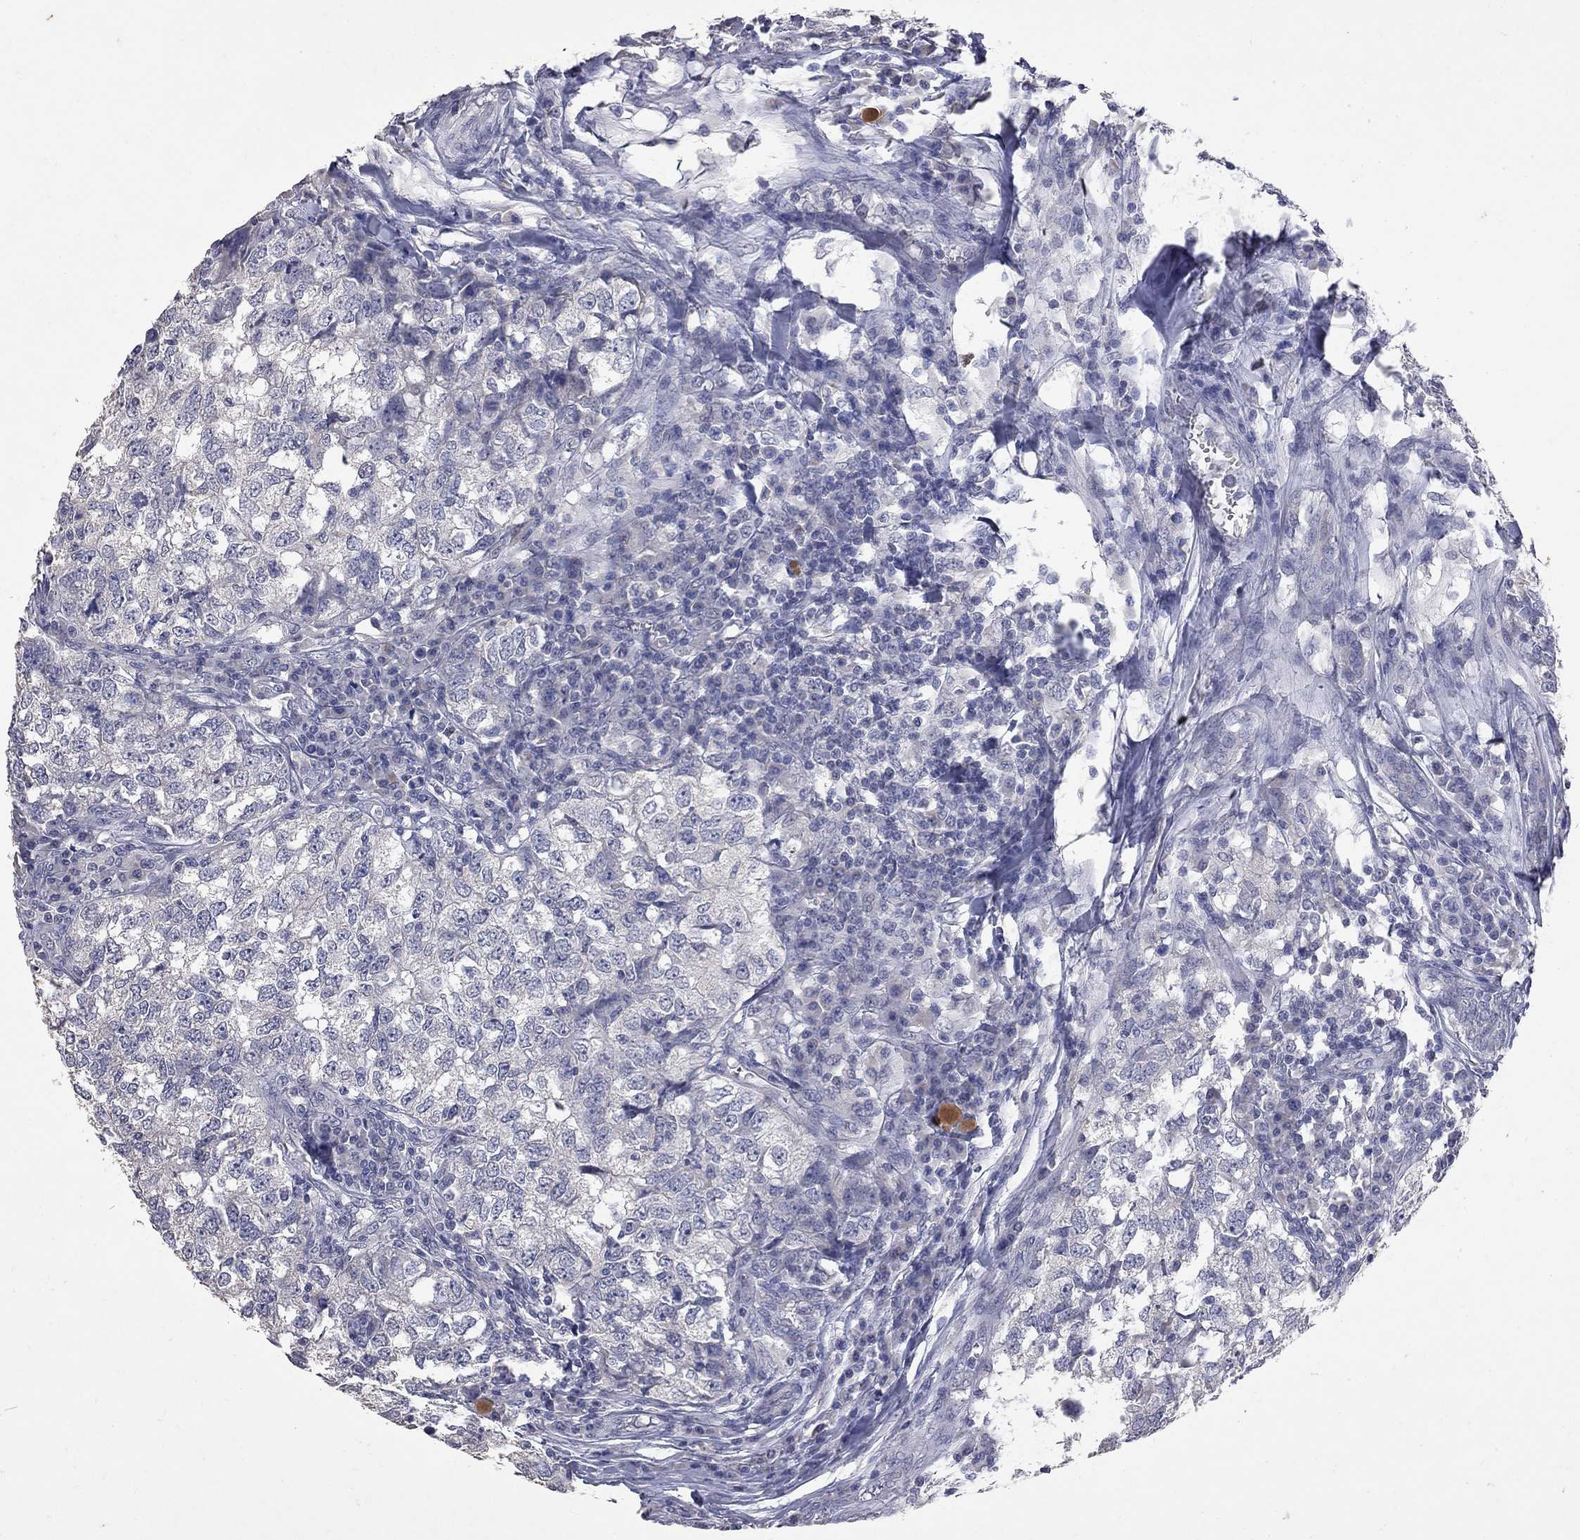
{"staining": {"intensity": "negative", "quantity": "none", "location": "none"}, "tissue": "breast cancer", "cell_type": "Tumor cells", "image_type": "cancer", "snomed": [{"axis": "morphology", "description": "Duct carcinoma"}, {"axis": "topography", "description": "Breast"}], "caption": "An immunohistochemistry (IHC) micrograph of breast cancer is shown. There is no staining in tumor cells of breast cancer.", "gene": "NOS2", "patient": {"sex": "female", "age": 30}}